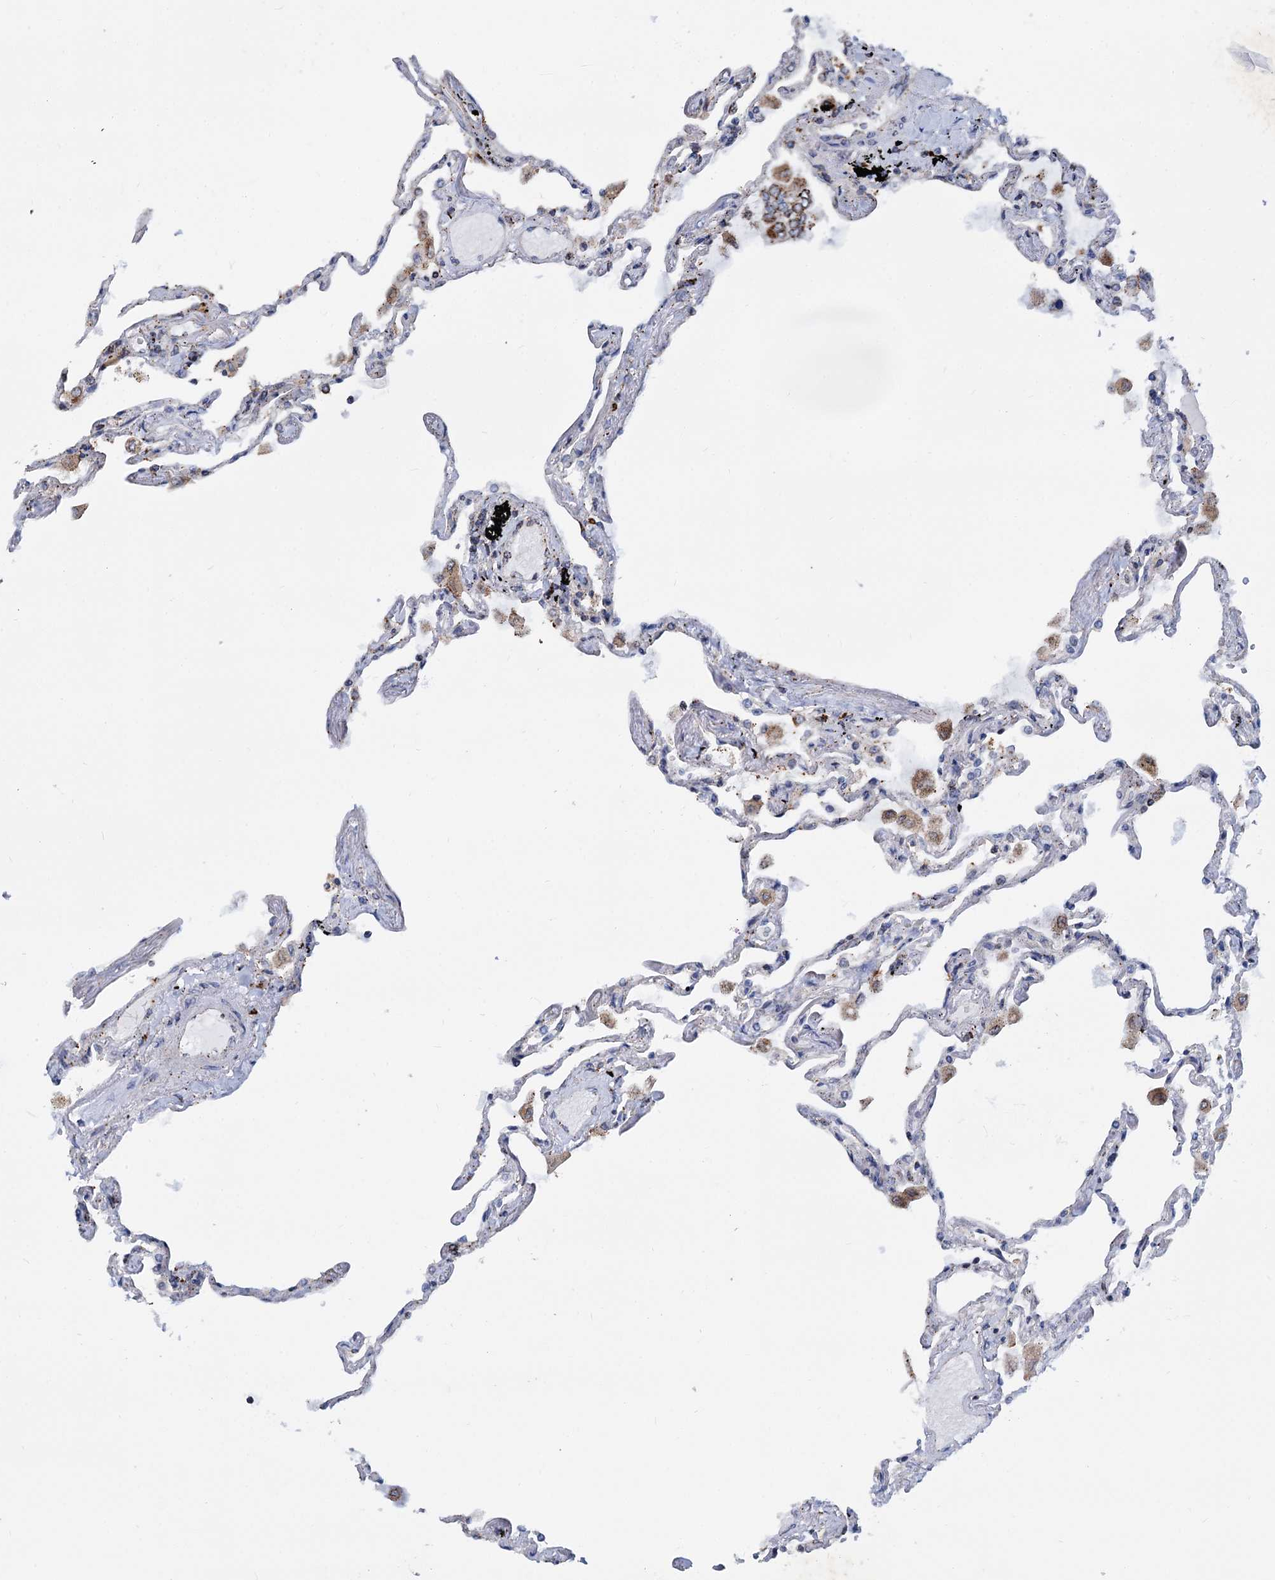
{"staining": {"intensity": "moderate", "quantity": "<25%", "location": "cytoplasmic/membranous"}, "tissue": "lung", "cell_type": "Alveolar cells", "image_type": "normal", "snomed": [{"axis": "morphology", "description": "Normal tissue, NOS"}, {"axis": "topography", "description": "Lung"}], "caption": "The micrograph reveals immunohistochemical staining of unremarkable lung. There is moderate cytoplasmic/membranous expression is appreciated in approximately <25% of alveolar cells.", "gene": "SUPT20H", "patient": {"sex": "female", "age": 67}}